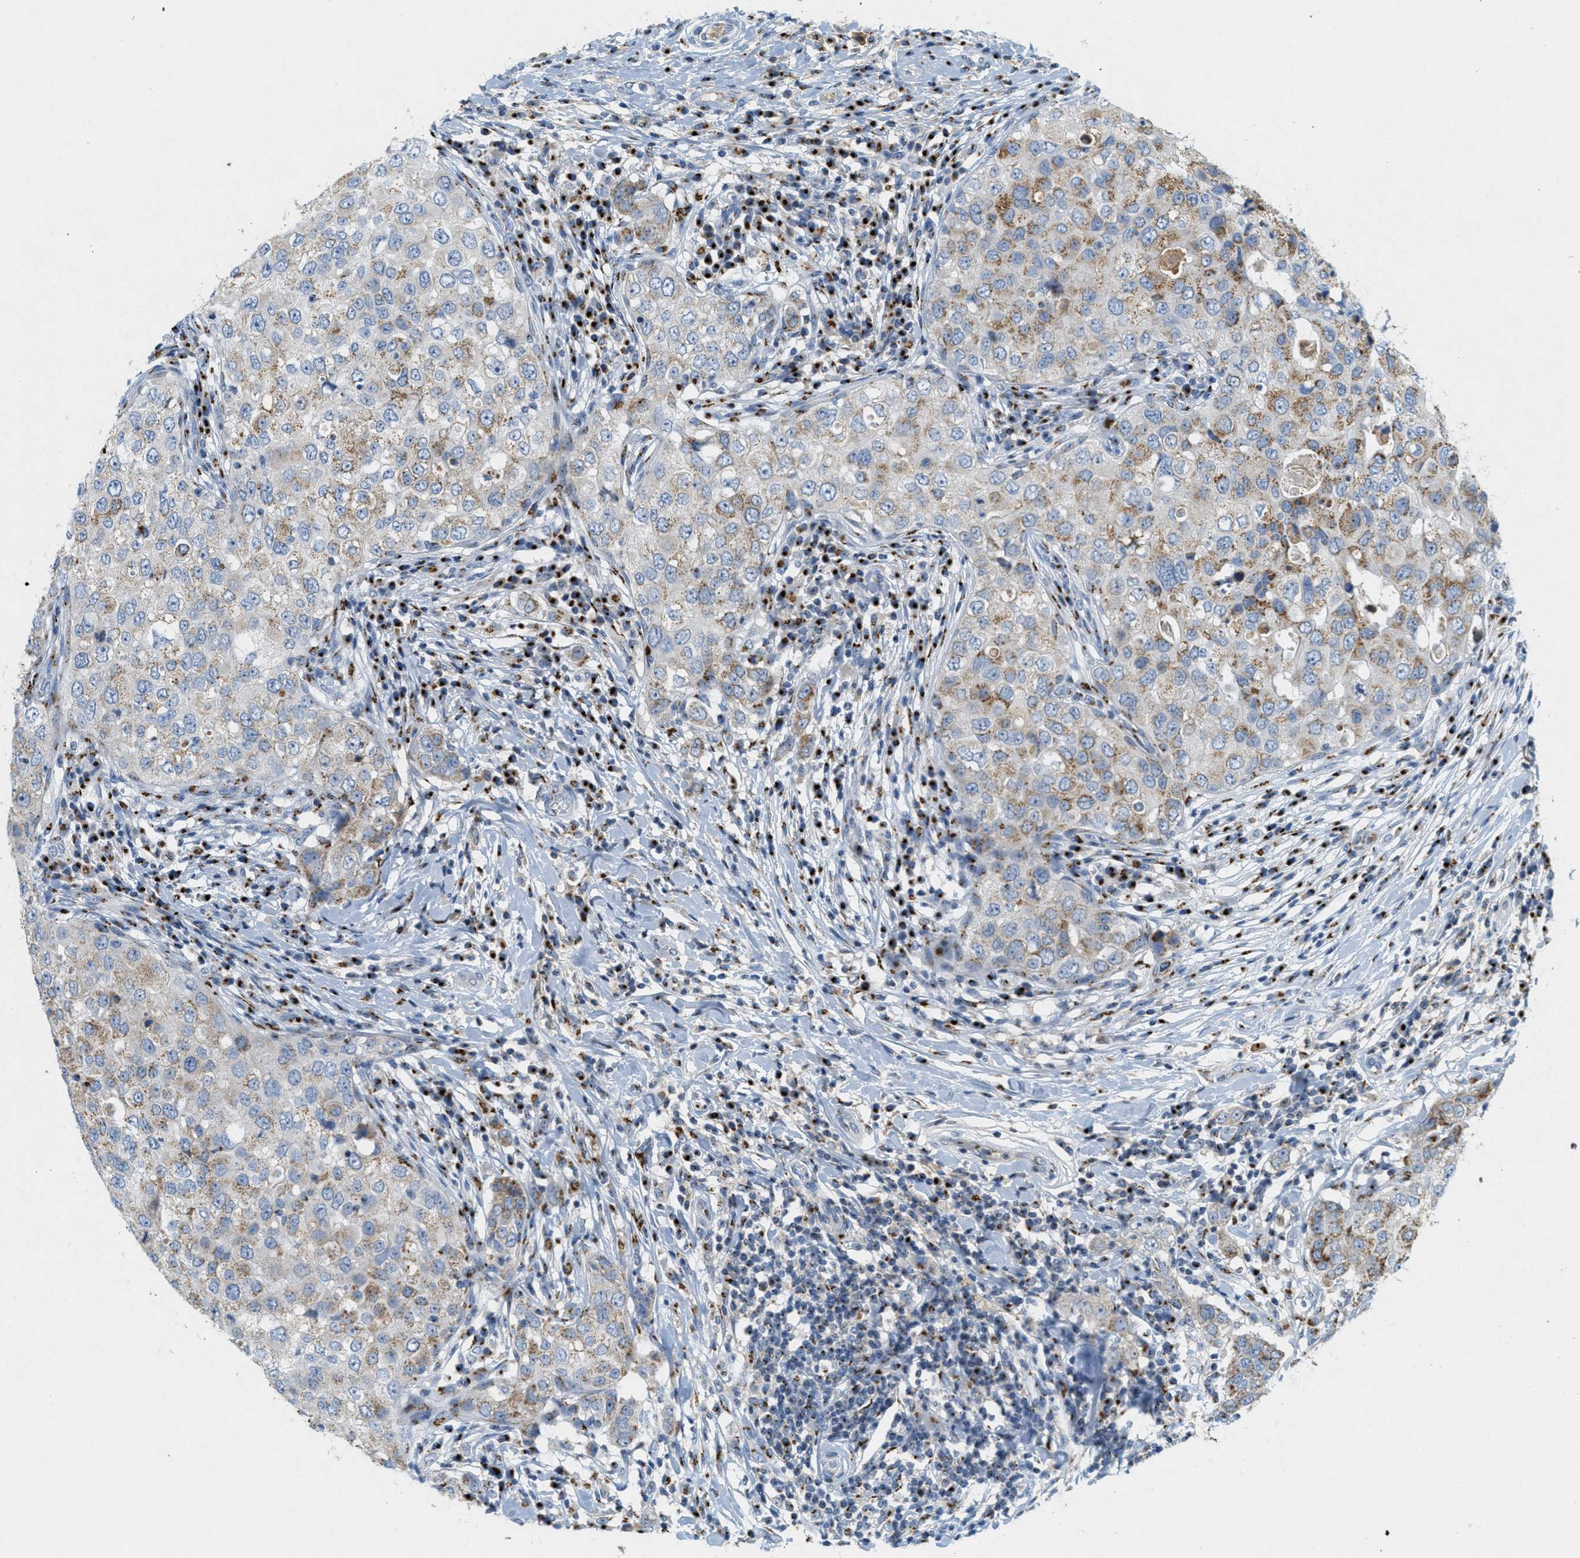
{"staining": {"intensity": "moderate", "quantity": "25%-75%", "location": "cytoplasmic/membranous"}, "tissue": "breast cancer", "cell_type": "Tumor cells", "image_type": "cancer", "snomed": [{"axis": "morphology", "description": "Duct carcinoma"}, {"axis": "topography", "description": "Breast"}], "caption": "Protein expression analysis of invasive ductal carcinoma (breast) exhibits moderate cytoplasmic/membranous staining in approximately 25%-75% of tumor cells. The staining is performed using DAB brown chromogen to label protein expression. The nuclei are counter-stained blue using hematoxylin.", "gene": "ENTPD4", "patient": {"sex": "female", "age": 27}}